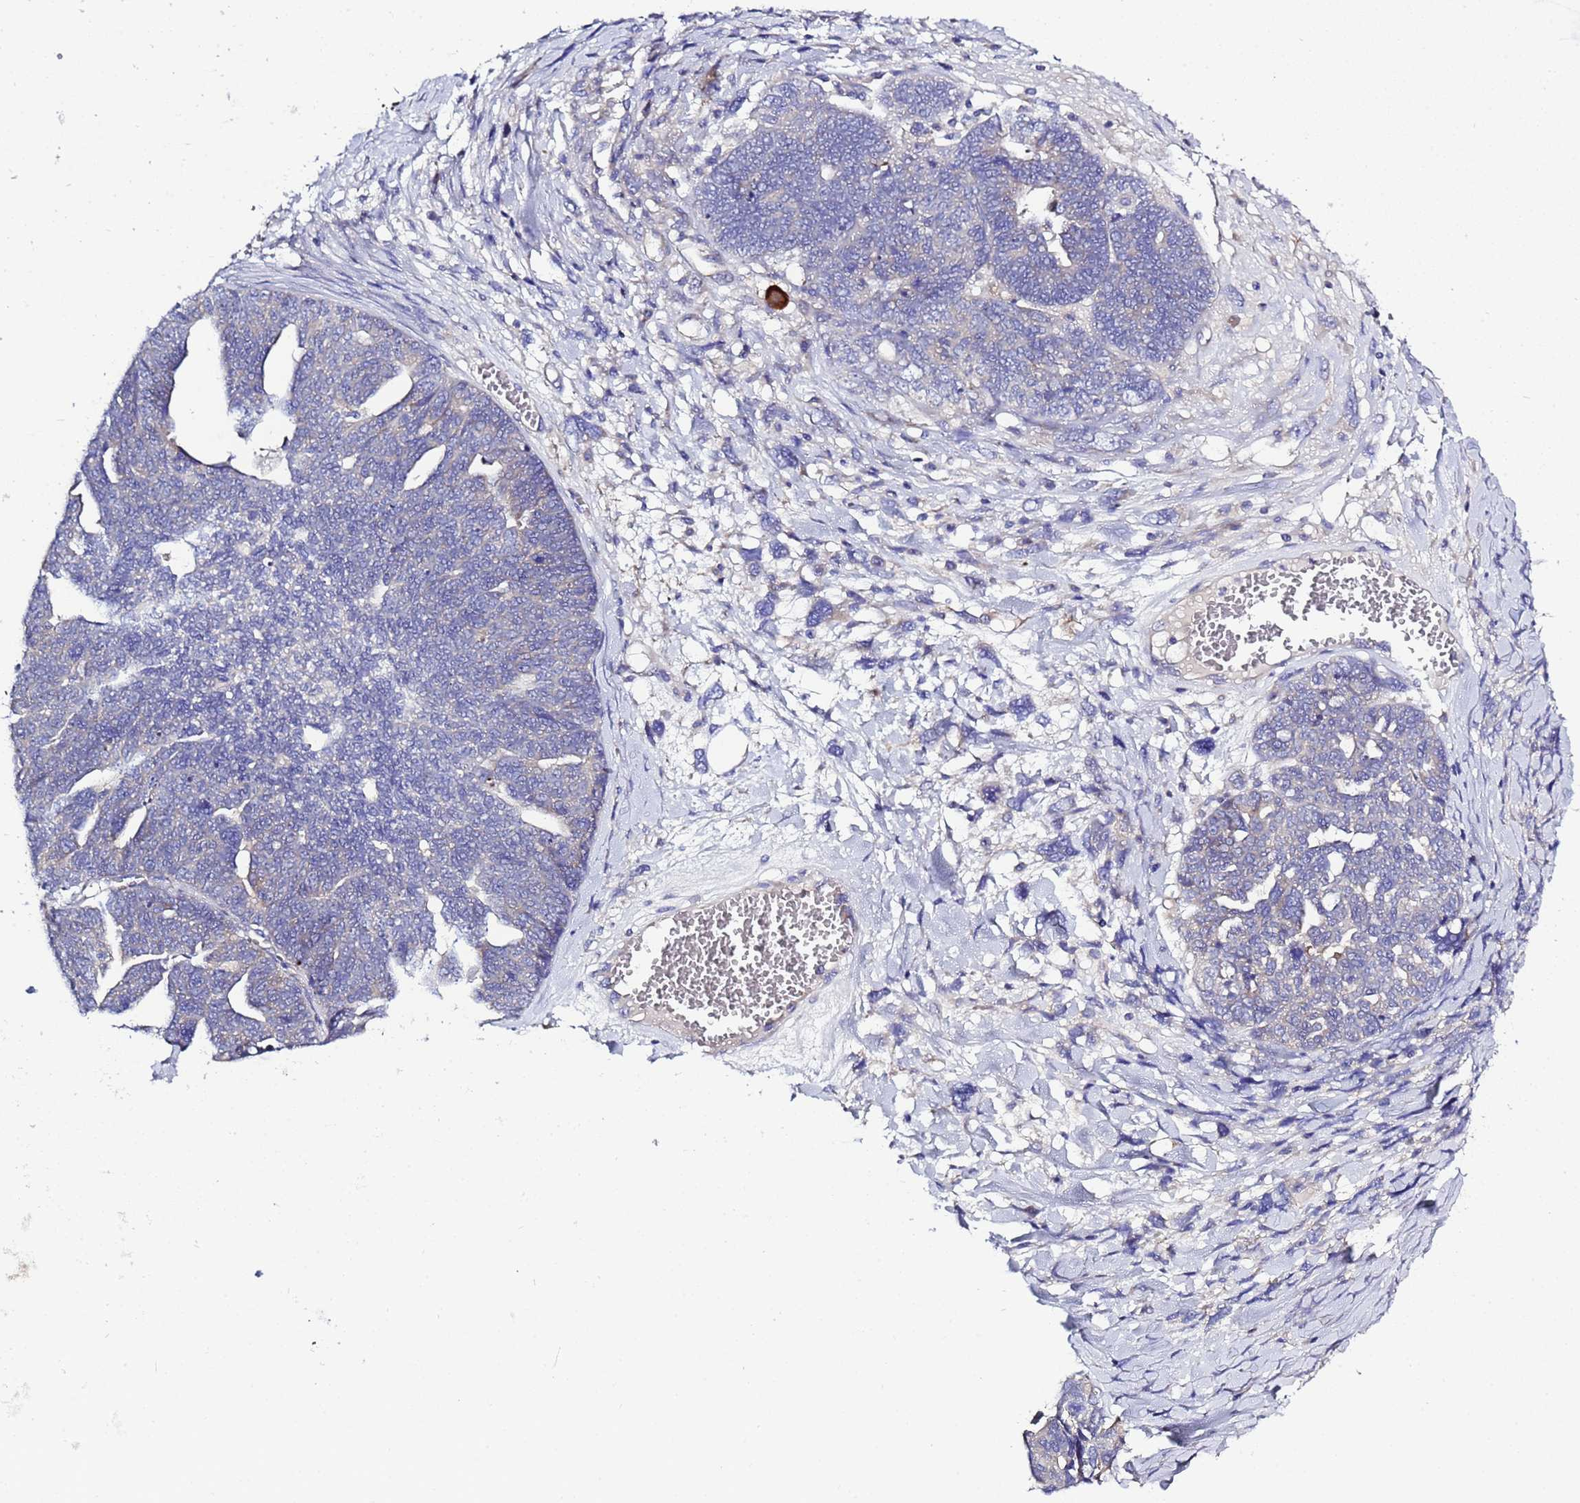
{"staining": {"intensity": "negative", "quantity": "none", "location": "none"}, "tissue": "ovarian cancer", "cell_type": "Tumor cells", "image_type": "cancer", "snomed": [{"axis": "morphology", "description": "Cystadenocarcinoma, serous, NOS"}, {"axis": "topography", "description": "Ovary"}], "caption": "Immunohistochemical staining of serous cystadenocarcinoma (ovarian) demonstrates no significant staining in tumor cells.", "gene": "RC3H2", "patient": {"sex": "female", "age": 79}}